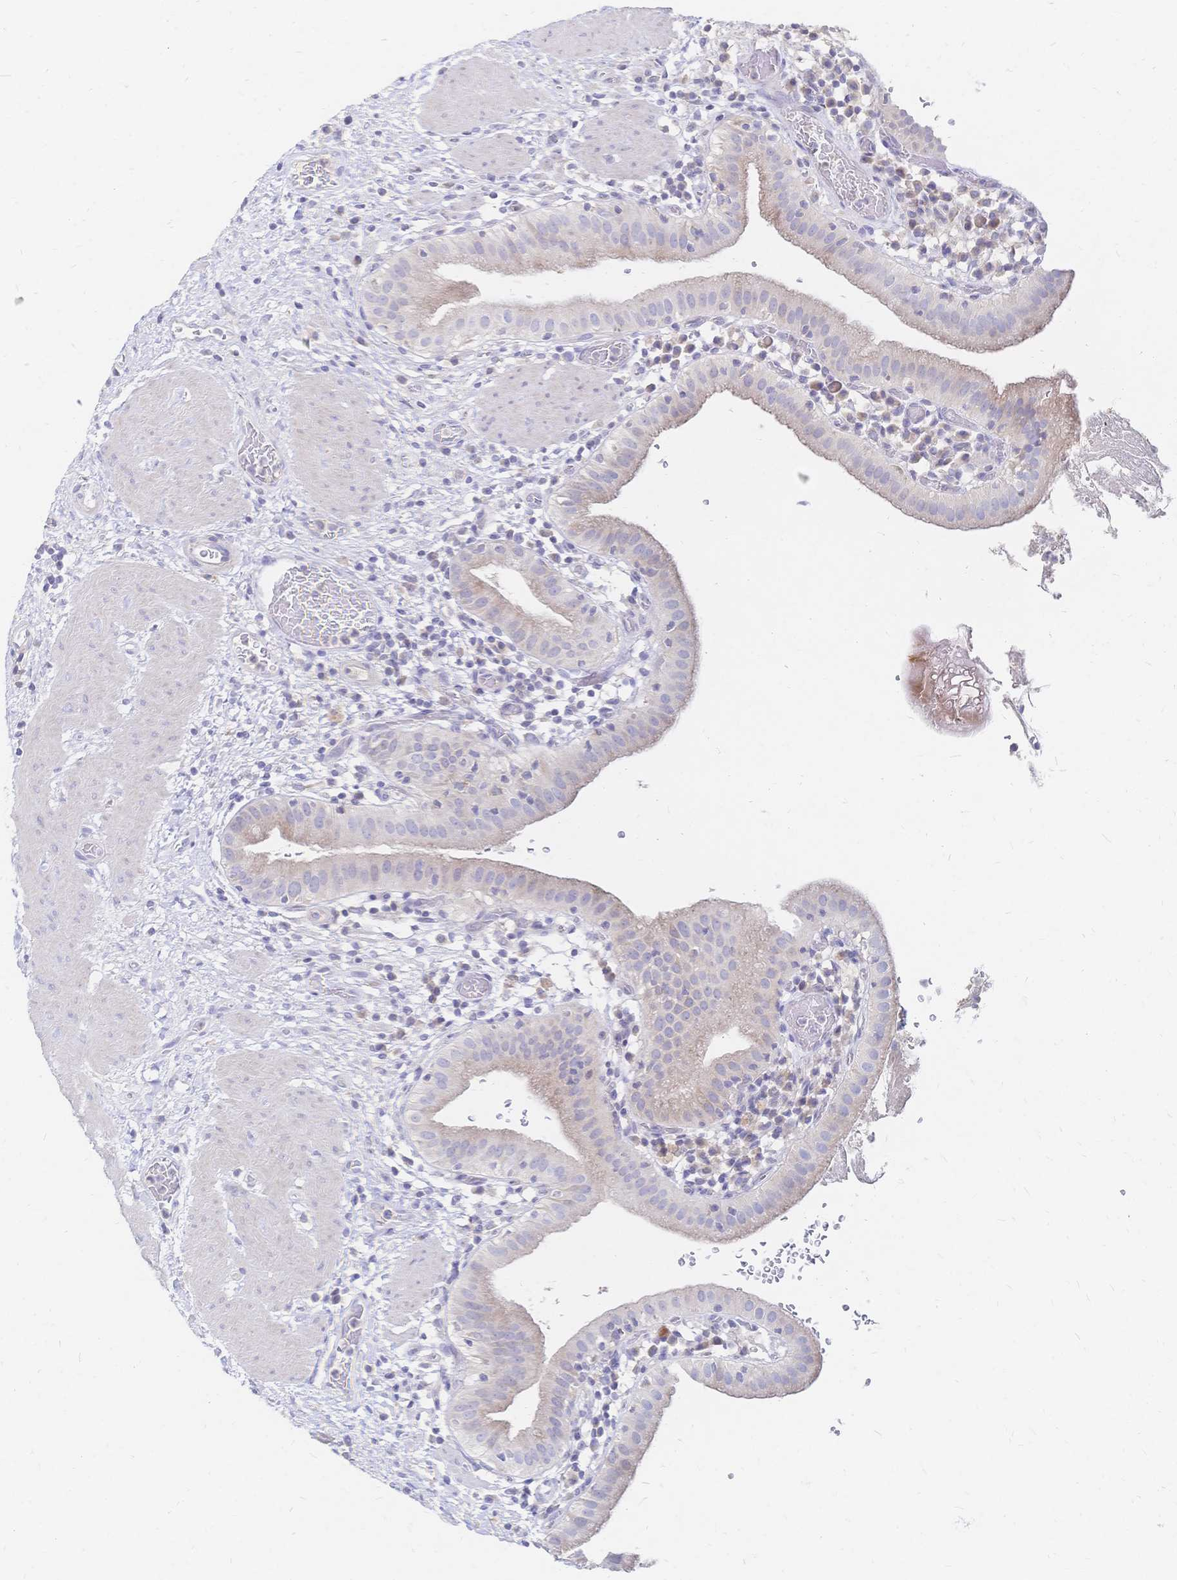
{"staining": {"intensity": "weak", "quantity": "25%-75%", "location": "cytoplasmic/membranous"}, "tissue": "gallbladder", "cell_type": "Glandular cells", "image_type": "normal", "snomed": [{"axis": "morphology", "description": "Normal tissue, NOS"}, {"axis": "topography", "description": "Gallbladder"}], "caption": "Protein staining of normal gallbladder displays weak cytoplasmic/membranous expression in about 25%-75% of glandular cells. The protein of interest is shown in brown color, while the nuclei are stained blue.", "gene": "VWC2L", "patient": {"sex": "male", "age": 26}}